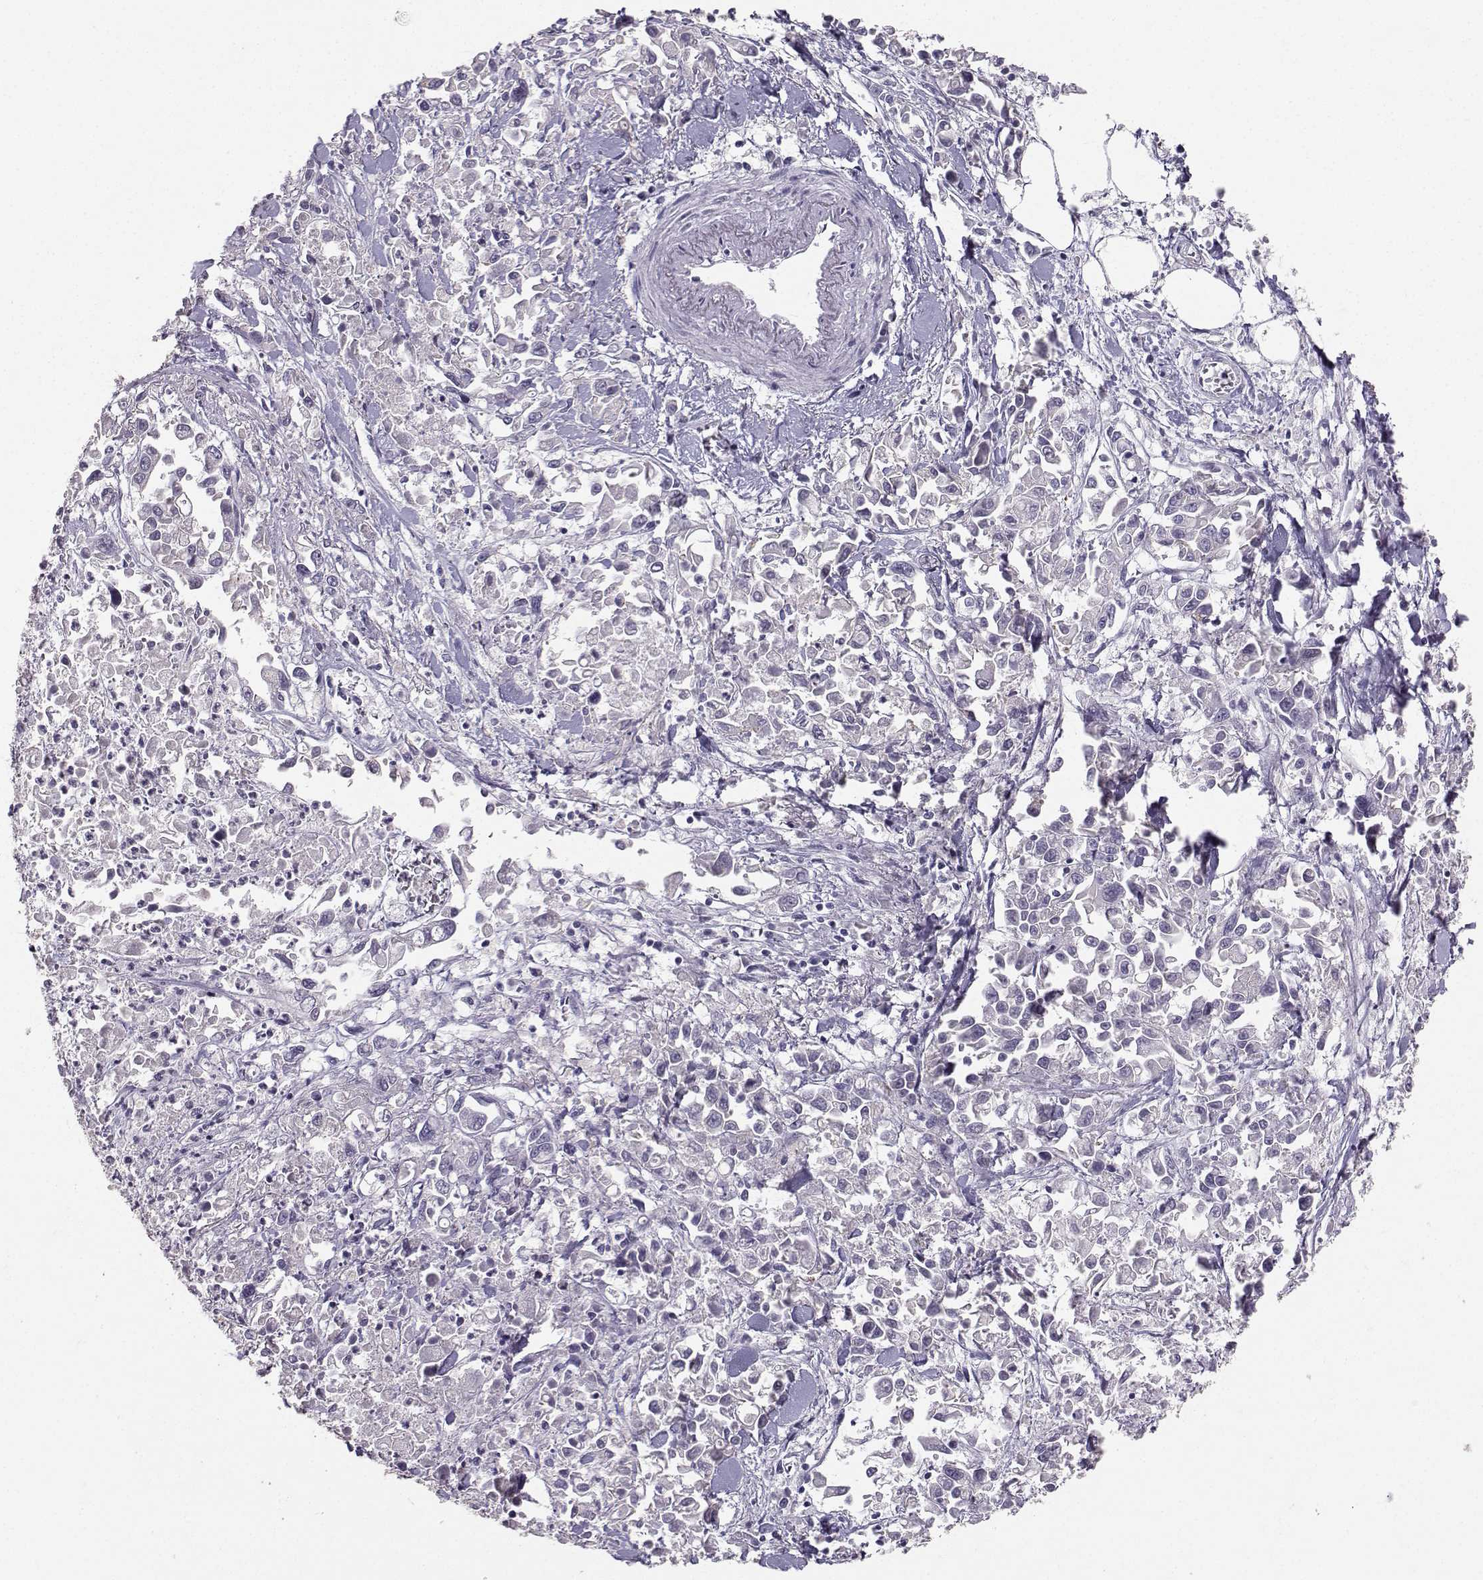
{"staining": {"intensity": "negative", "quantity": "none", "location": "none"}, "tissue": "pancreatic cancer", "cell_type": "Tumor cells", "image_type": "cancer", "snomed": [{"axis": "morphology", "description": "Adenocarcinoma, NOS"}, {"axis": "topography", "description": "Pancreas"}], "caption": "Immunohistochemistry (IHC) image of neoplastic tissue: human pancreatic adenocarcinoma stained with DAB demonstrates no significant protein positivity in tumor cells. (Brightfield microscopy of DAB (3,3'-diaminobenzidine) IHC at high magnification).", "gene": "PKP2", "patient": {"sex": "female", "age": 83}}